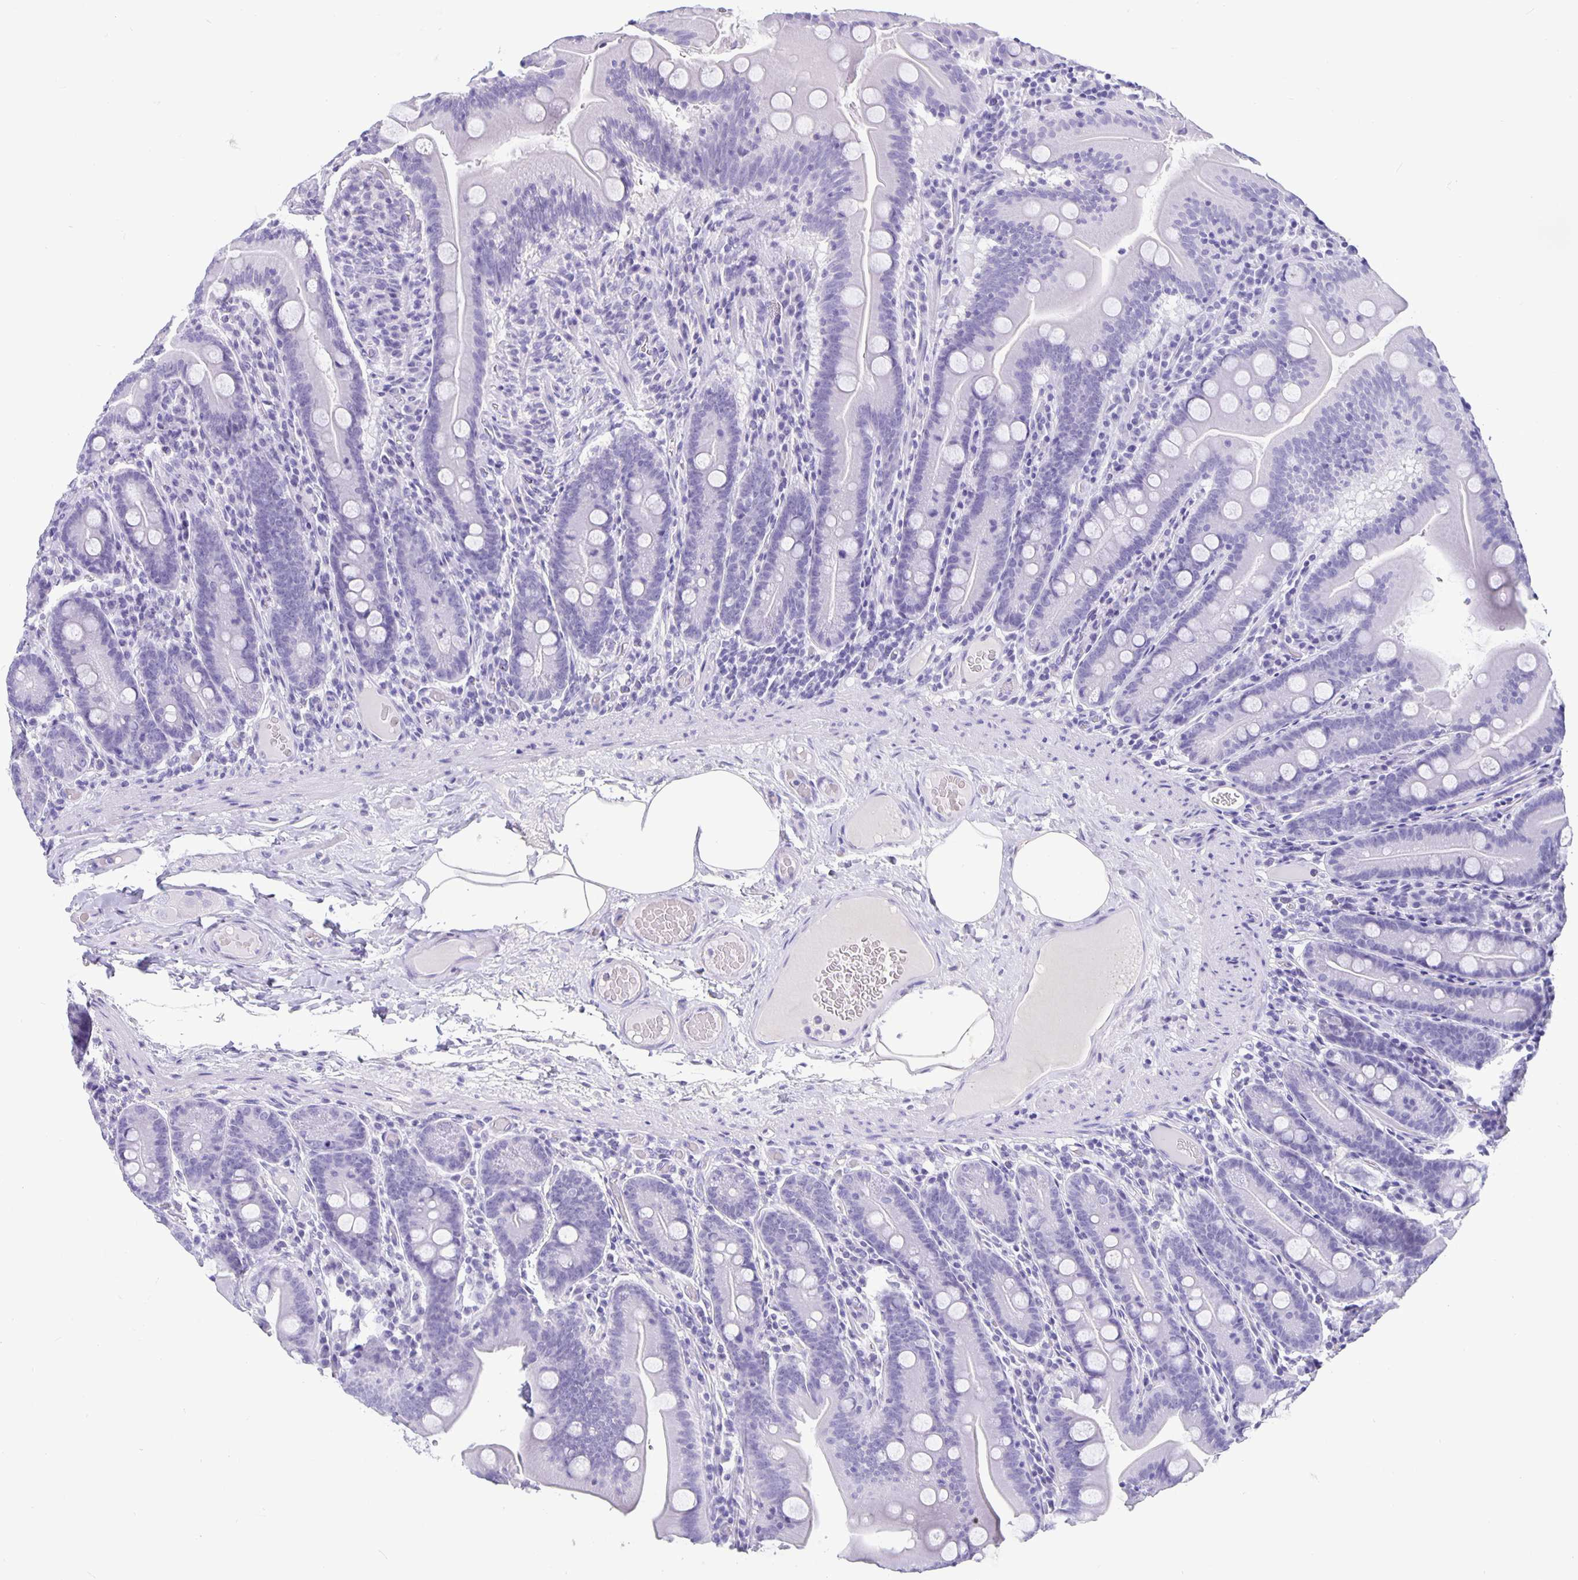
{"staining": {"intensity": "negative", "quantity": "none", "location": "none"}, "tissue": "small intestine", "cell_type": "Glandular cells", "image_type": "normal", "snomed": [{"axis": "morphology", "description": "Normal tissue, NOS"}, {"axis": "topography", "description": "Small intestine"}], "caption": "Small intestine stained for a protein using immunohistochemistry (IHC) displays no staining glandular cells.", "gene": "BPIFA3", "patient": {"sex": "male", "age": 37}}